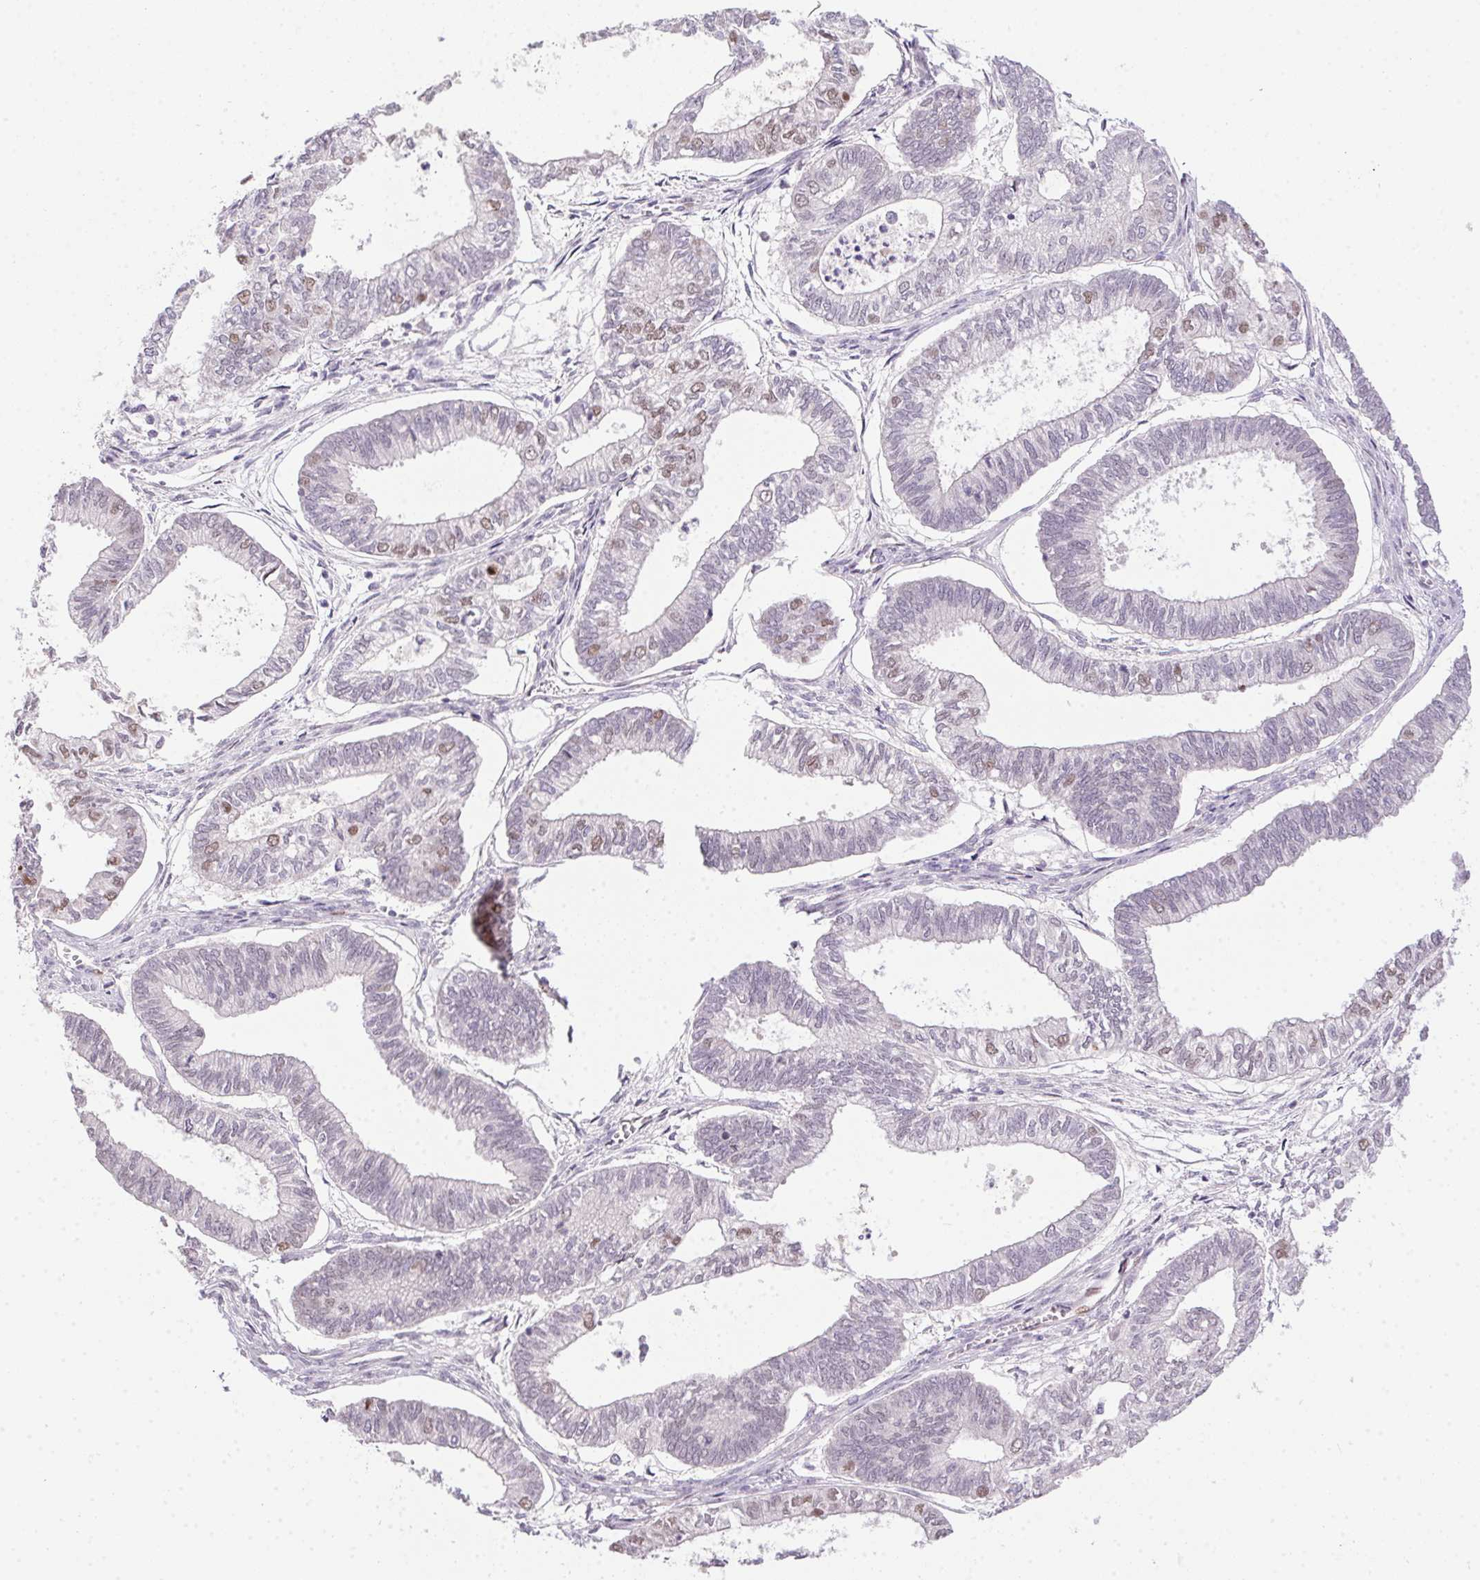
{"staining": {"intensity": "weak", "quantity": "<25%", "location": "nuclear"}, "tissue": "ovarian cancer", "cell_type": "Tumor cells", "image_type": "cancer", "snomed": [{"axis": "morphology", "description": "Carcinoma, endometroid"}, {"axis": "topography", "description": "Ovary"}], "caption": "A high-resolution micrograph shows IHC staining of endometroid carcinoma (ovarian), which shows no significant expression in tumor cells.", "gene": "SP9", "patient": {"sex": "female", "age": 64}}